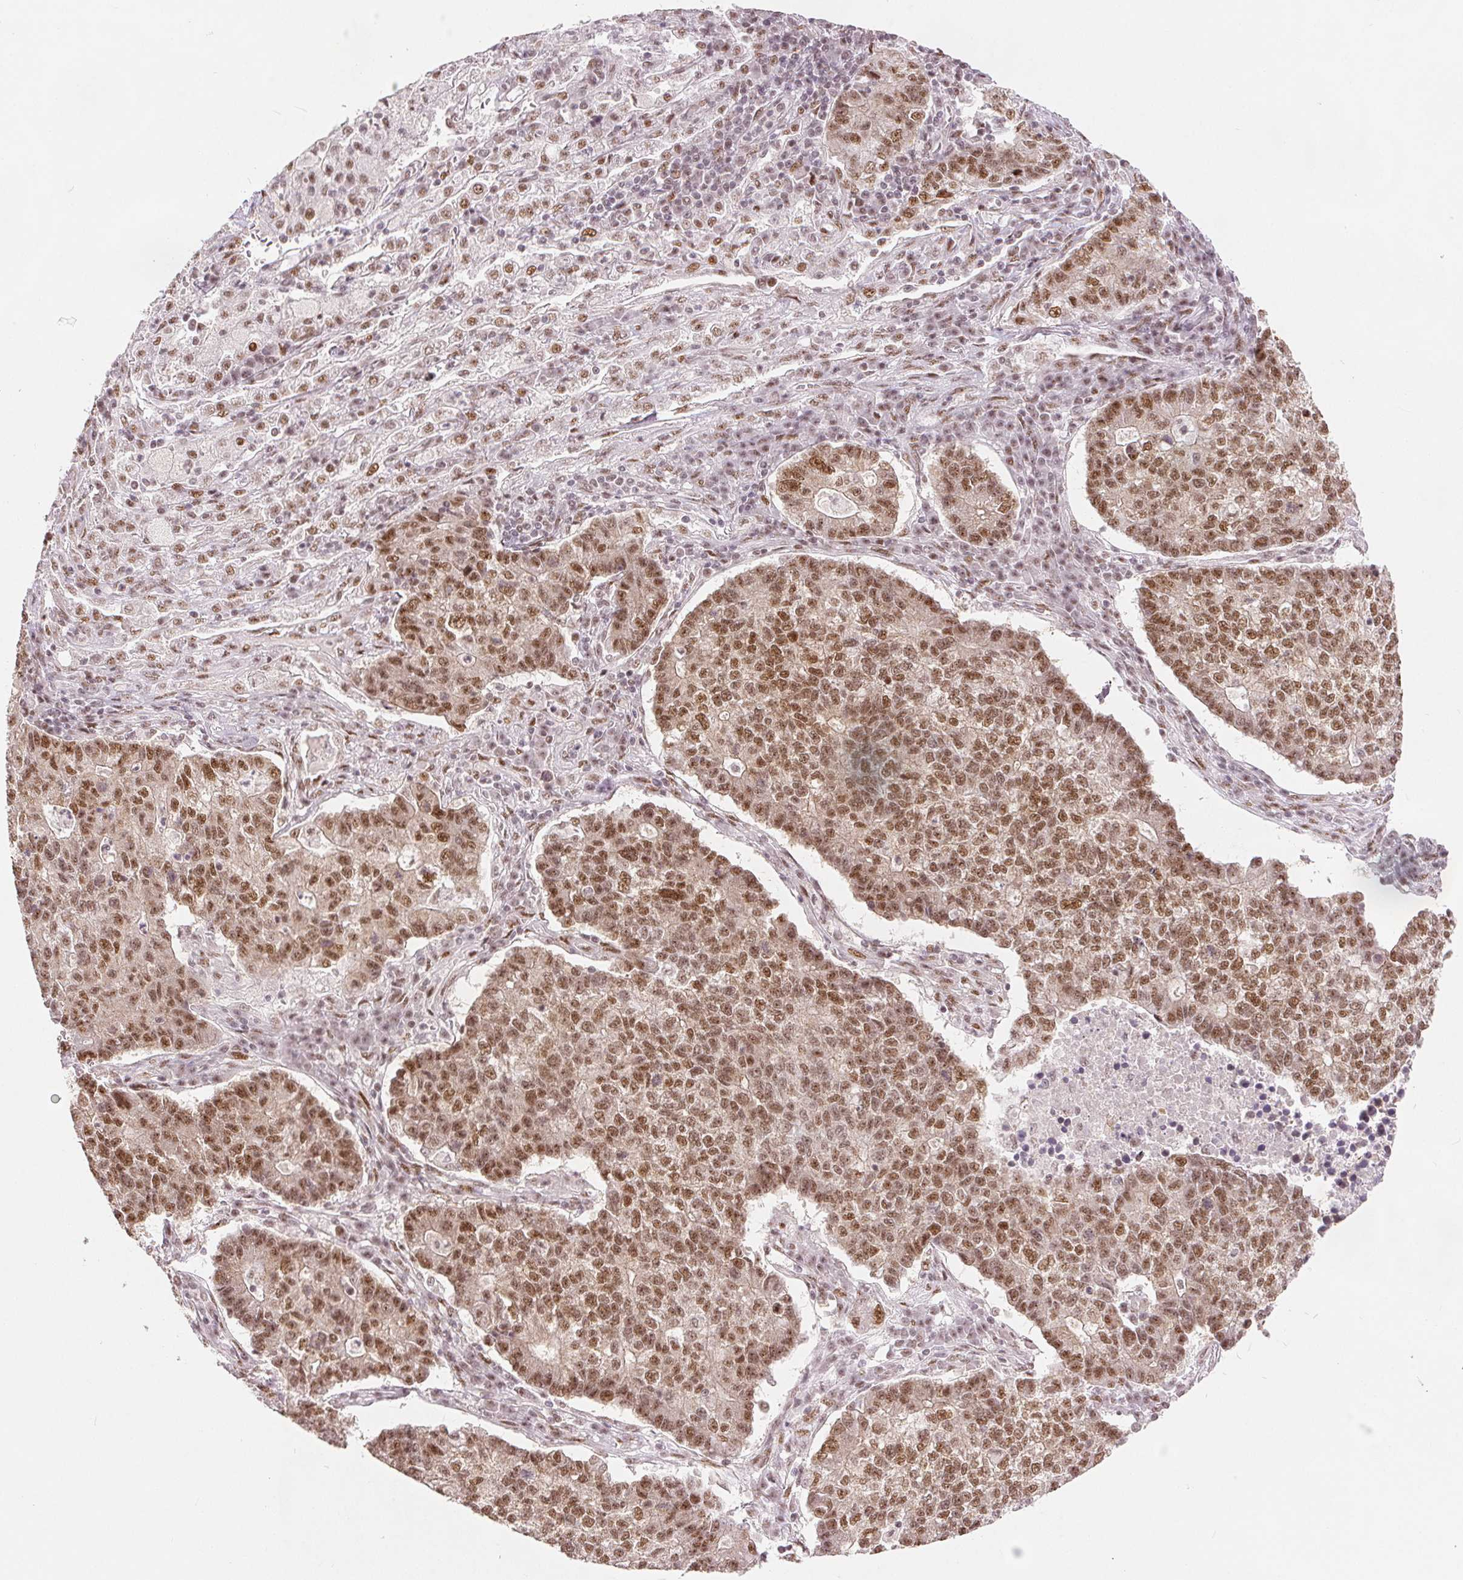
{"staining": {"intensity": "moderate", "quantity": ">75%", "location": "nuclear"}, "tissue": "lung cancer", "cell_type": "Tumor cells", "image_type": "cancer", "snomed": [{"axis": "morphology", "description": "Adenocarcinoma, NOS"}, {"axis": "topography", "description": "Lung"}], "caption": "An image showing moderate nuclear expression in approximately >75% of tumor cells in adenocarcinoma (lung), as visualized by brown immunohistochemical staining.", "gene": "ZNF703", "patient": {"sex": "male", "age": 57}}